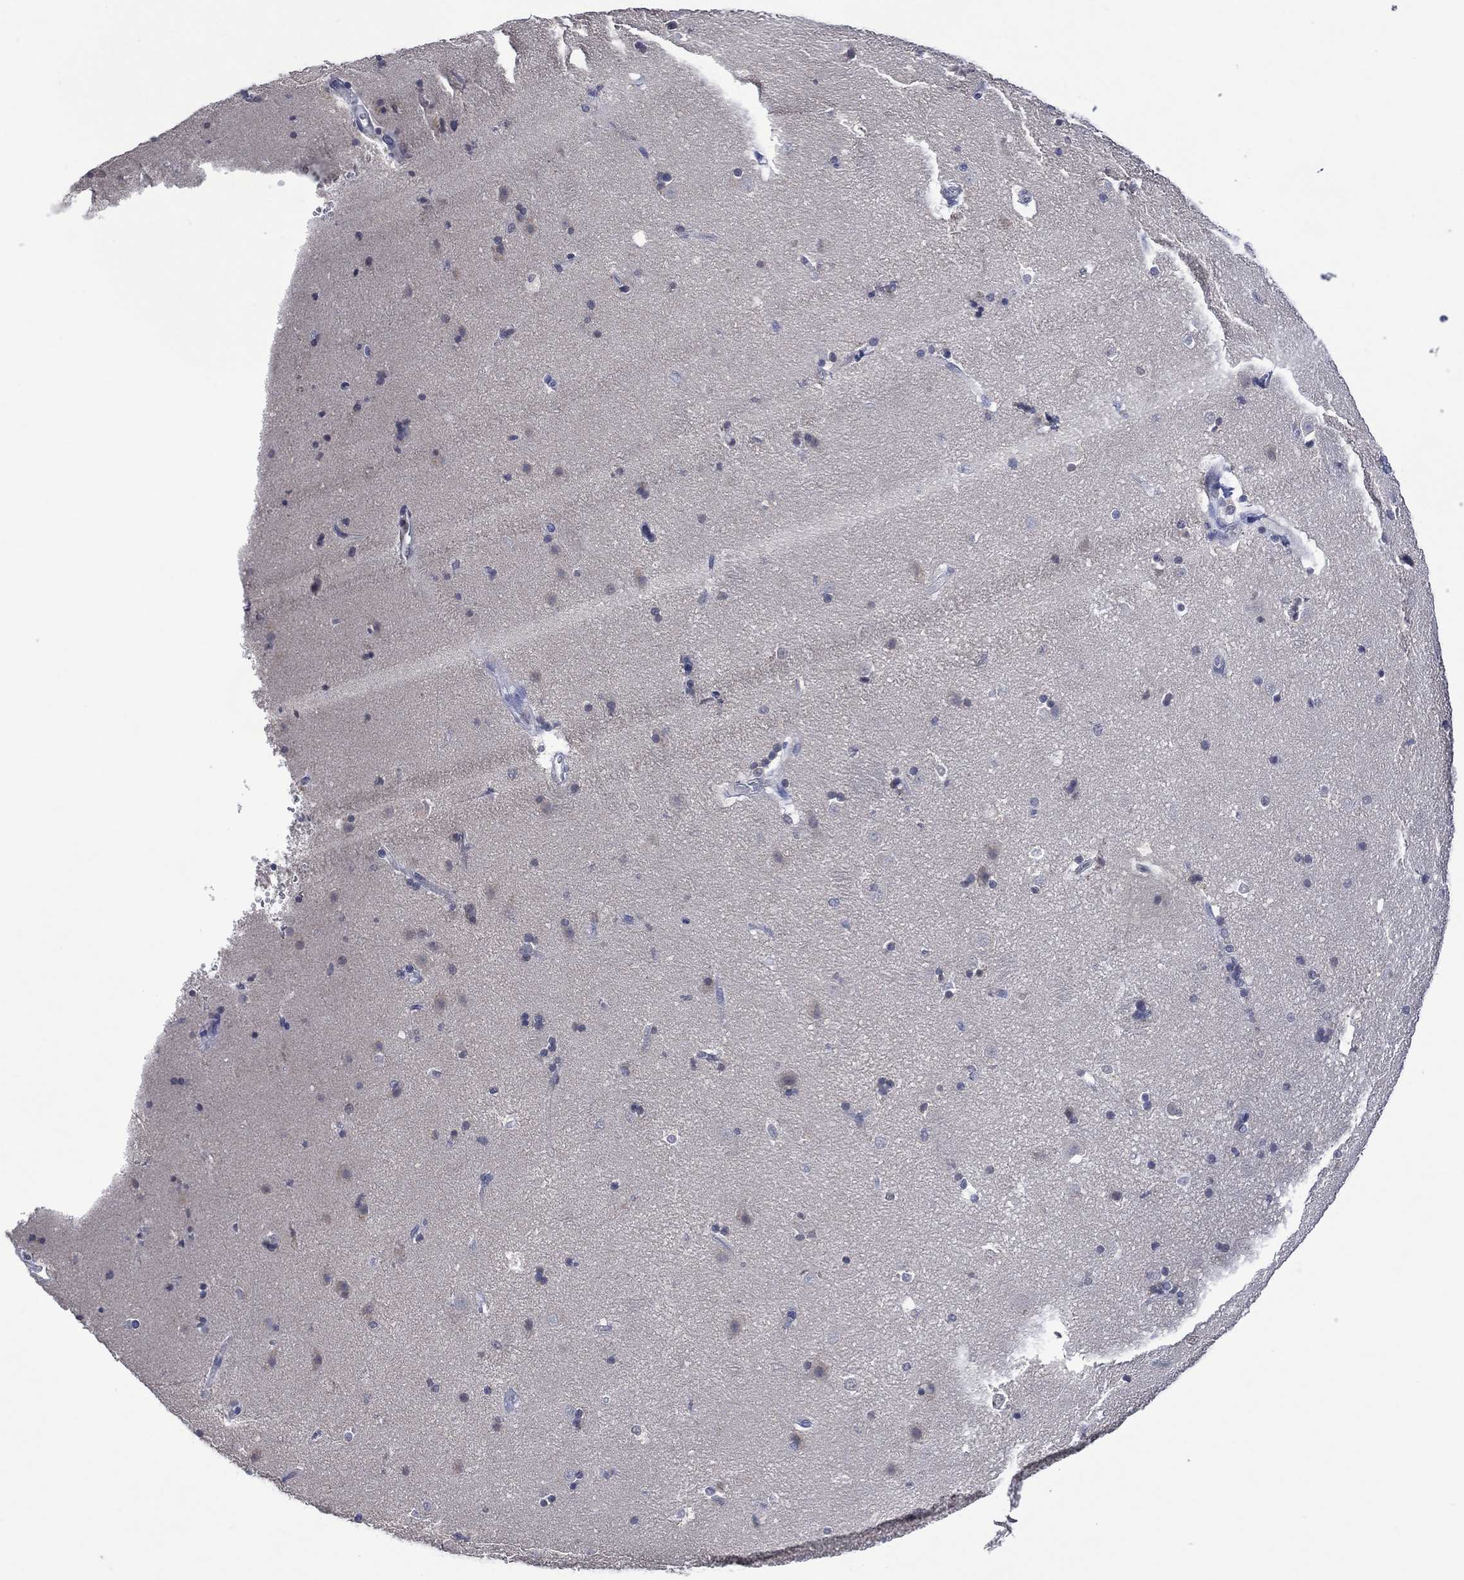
{"staining": {"intensity": "negative", "quantity": "none", "location": "none"}, "tissue": "caudate", "cell_type": "Glial cells", "image_type": "normal", "snomed": [{"axis": "morphology", "description": "Normal tissue, NOS"}, {"axis": "topography", "description": "Lateral ventricle wall"}], "caption": "This is an IHC micrograph of benign human caudate. There is no staining in glial cells.", "gene": "ASB10", "patient": {"sex": "male", "age": 51}}